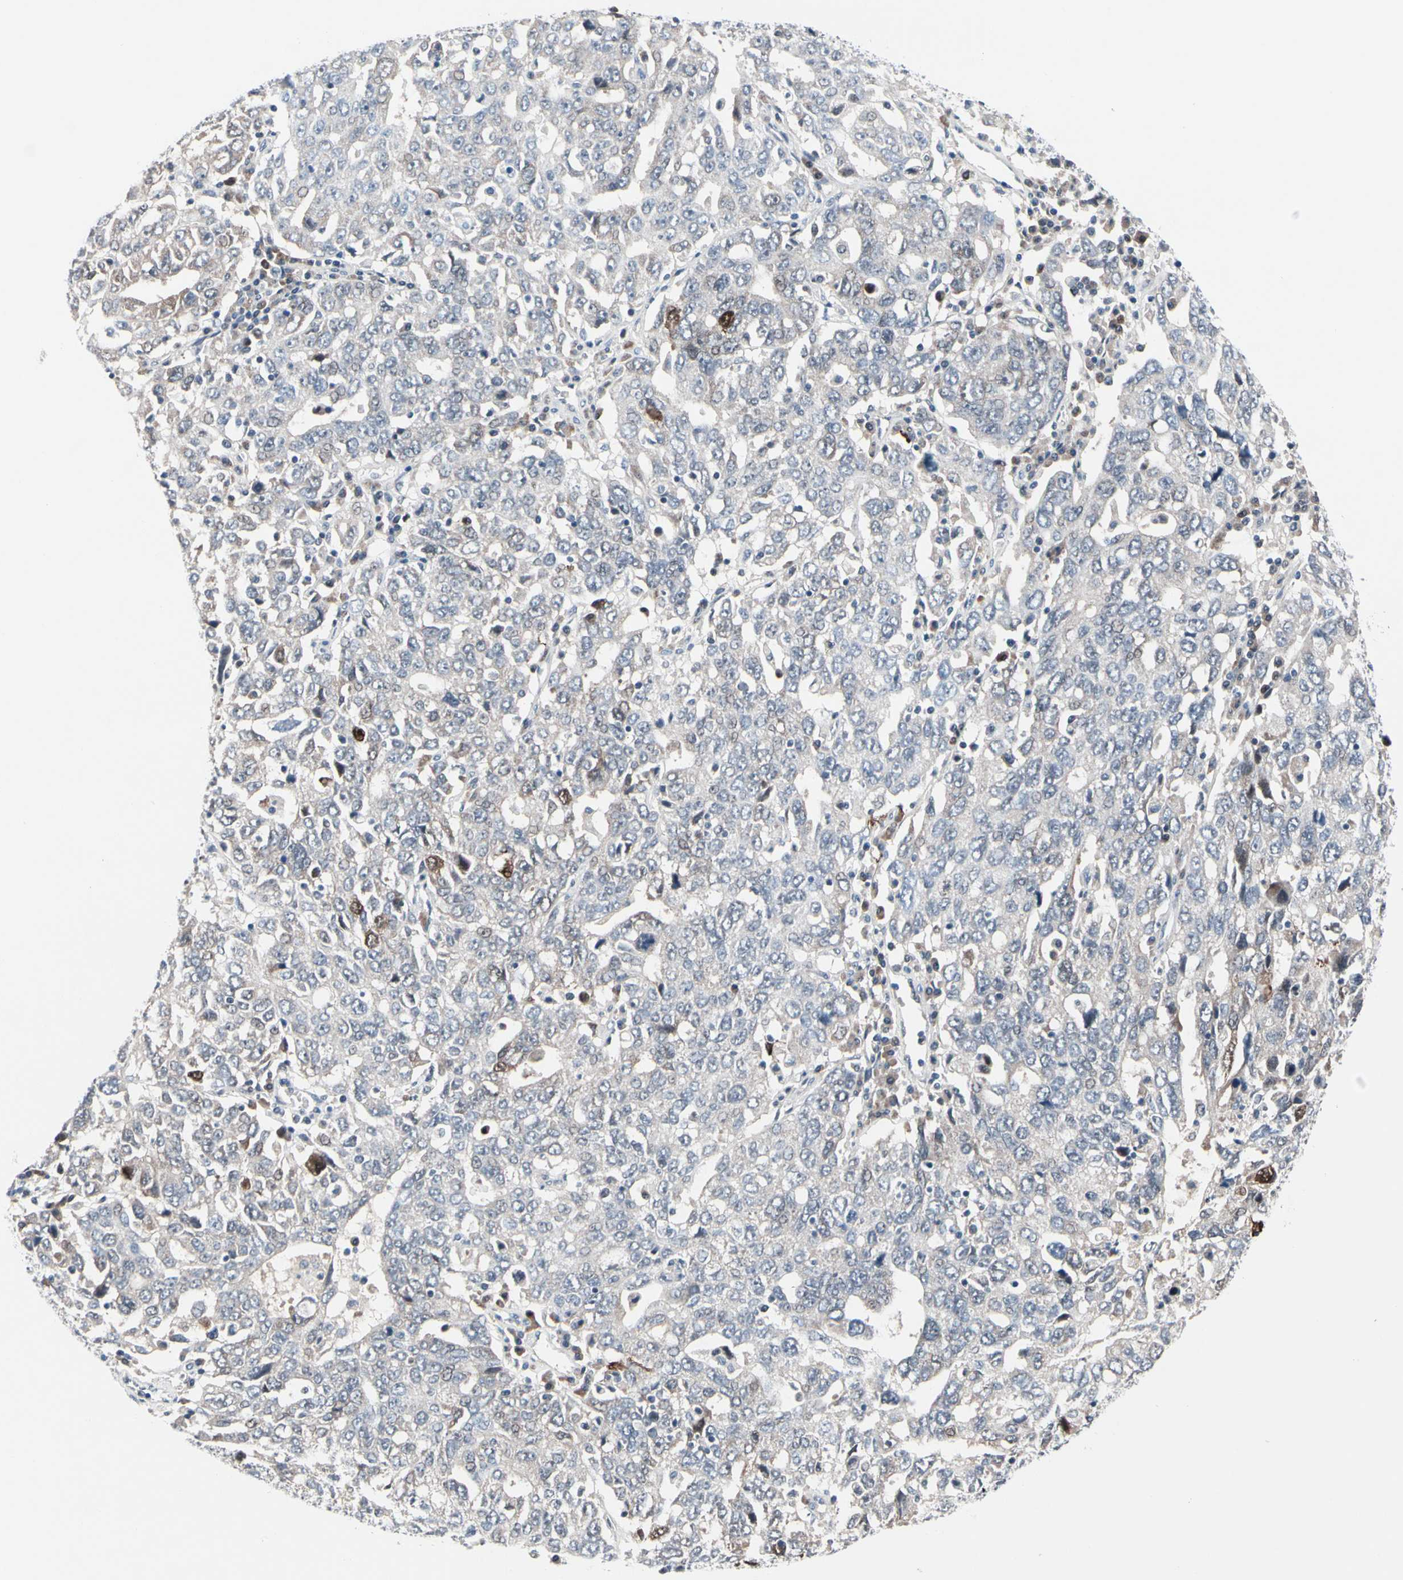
{"staining": {"intensity": "moderate", "quantity": "<25%", "location": "cytoplasmic/membranous,nuclear"}, "tissue": "ovarian cancer", "cell_type": "Tumor cells", "image_type": "cancer", "snomed": [{"axis": "morphology", "description": "Carcinoma, endometroid"}, {"axis": "topography", "description": "Ovary"}], "caption": "Ovarian cancer tissue demonstrates moderate cytoplasmic/membranous and nuclear expression in about <25% of tumor cells, visualized by immunohistochemistry.", "gene": "TXN", "patient": {"sex": "female", "age": 62}}